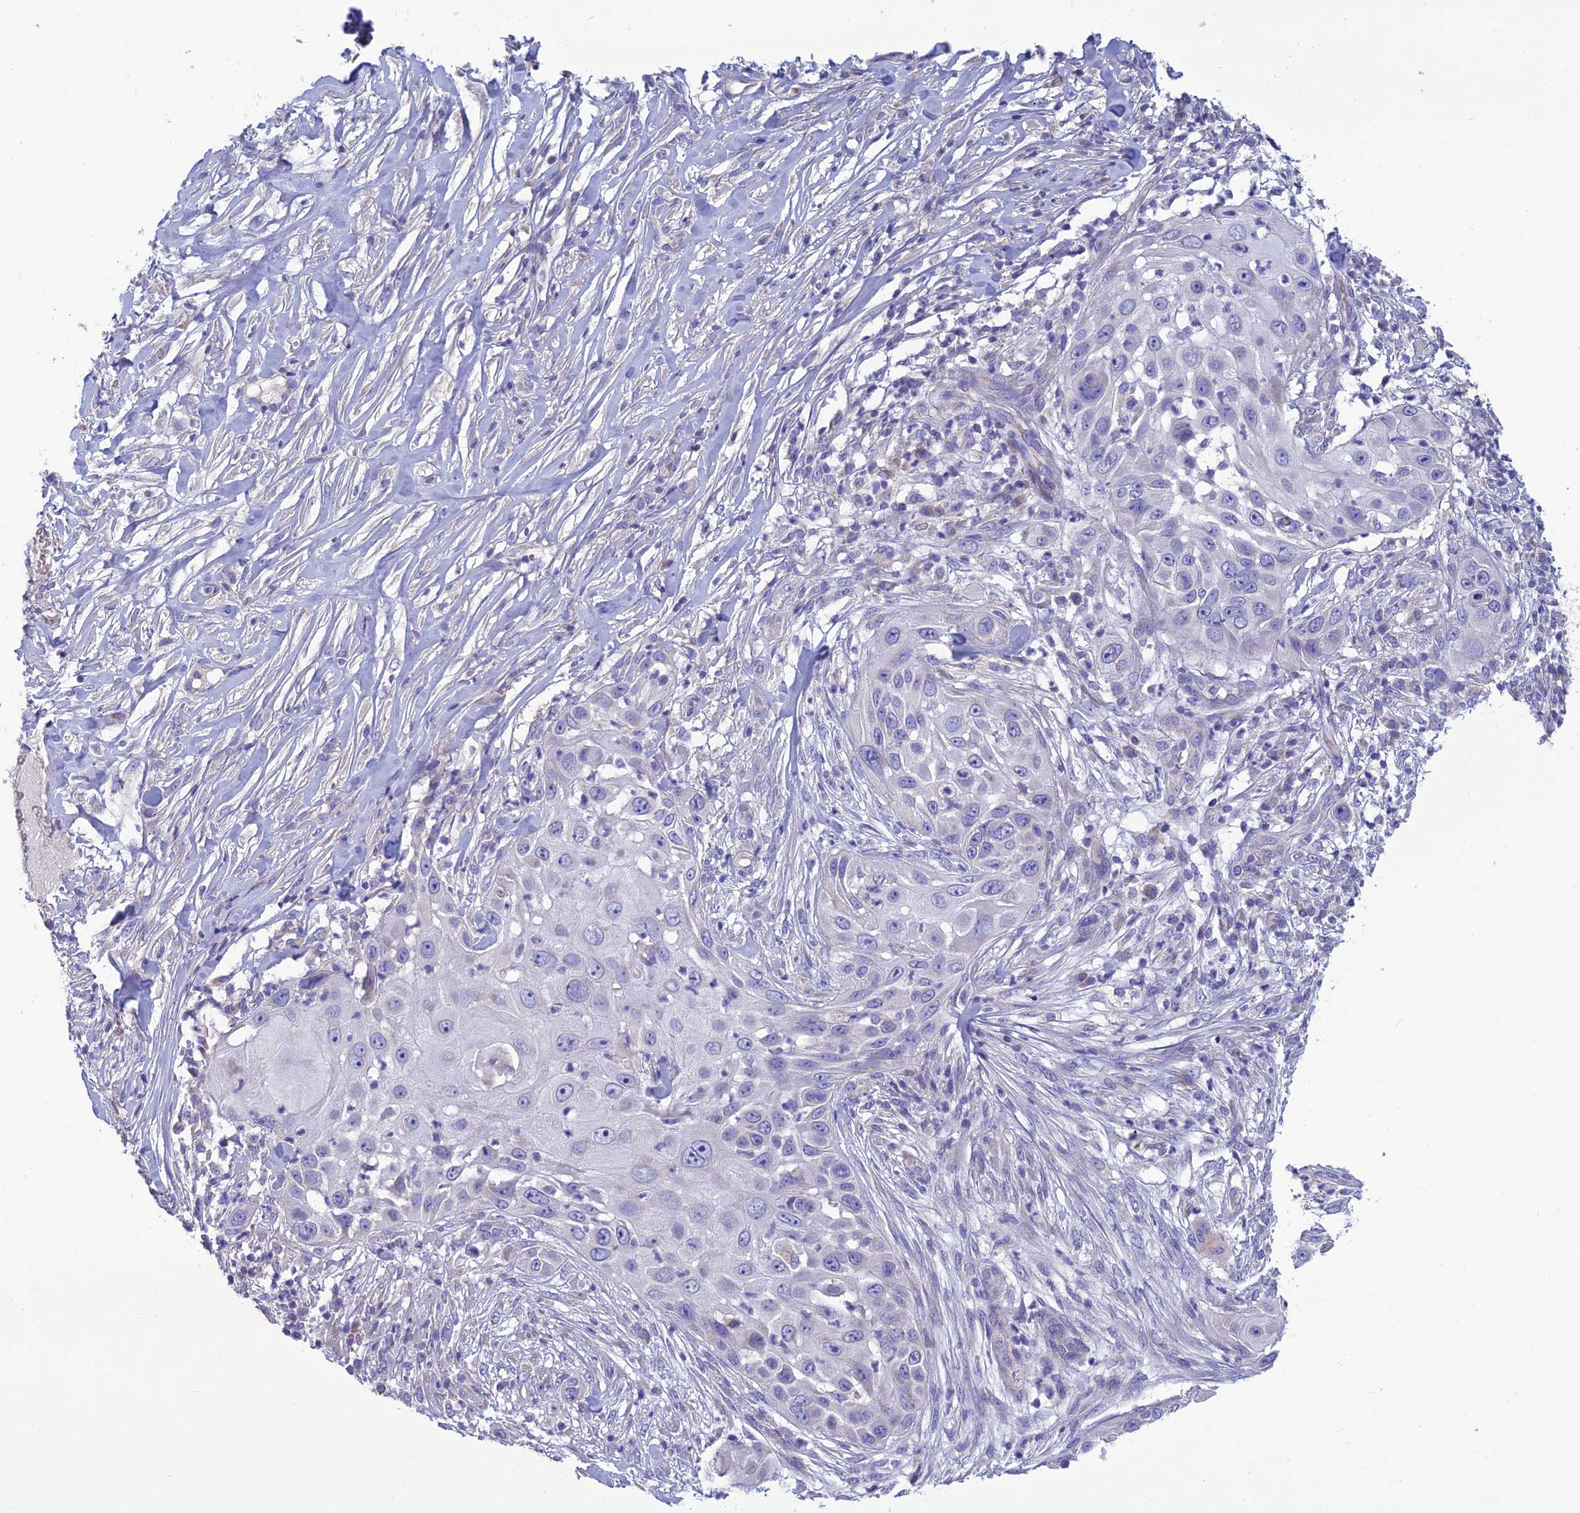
{"staining": {"intensity": "negative", "quantity": "none", "location": "none"}, "tissue": "skin cancer", "cell_type": "Tumor cells", "image_type": "cancer", "snomed": [{"axis": "morphology", "description": "Squamous cell carcinoma, NOS"}, {"axis": "topography", "description": "Skin"}], "caption": "Tumor cells are negative for protein expression in human squamous cell carcinoma (skin).", "gene": "BHMT2", "patient": {"sex": "female", "age": 44}}